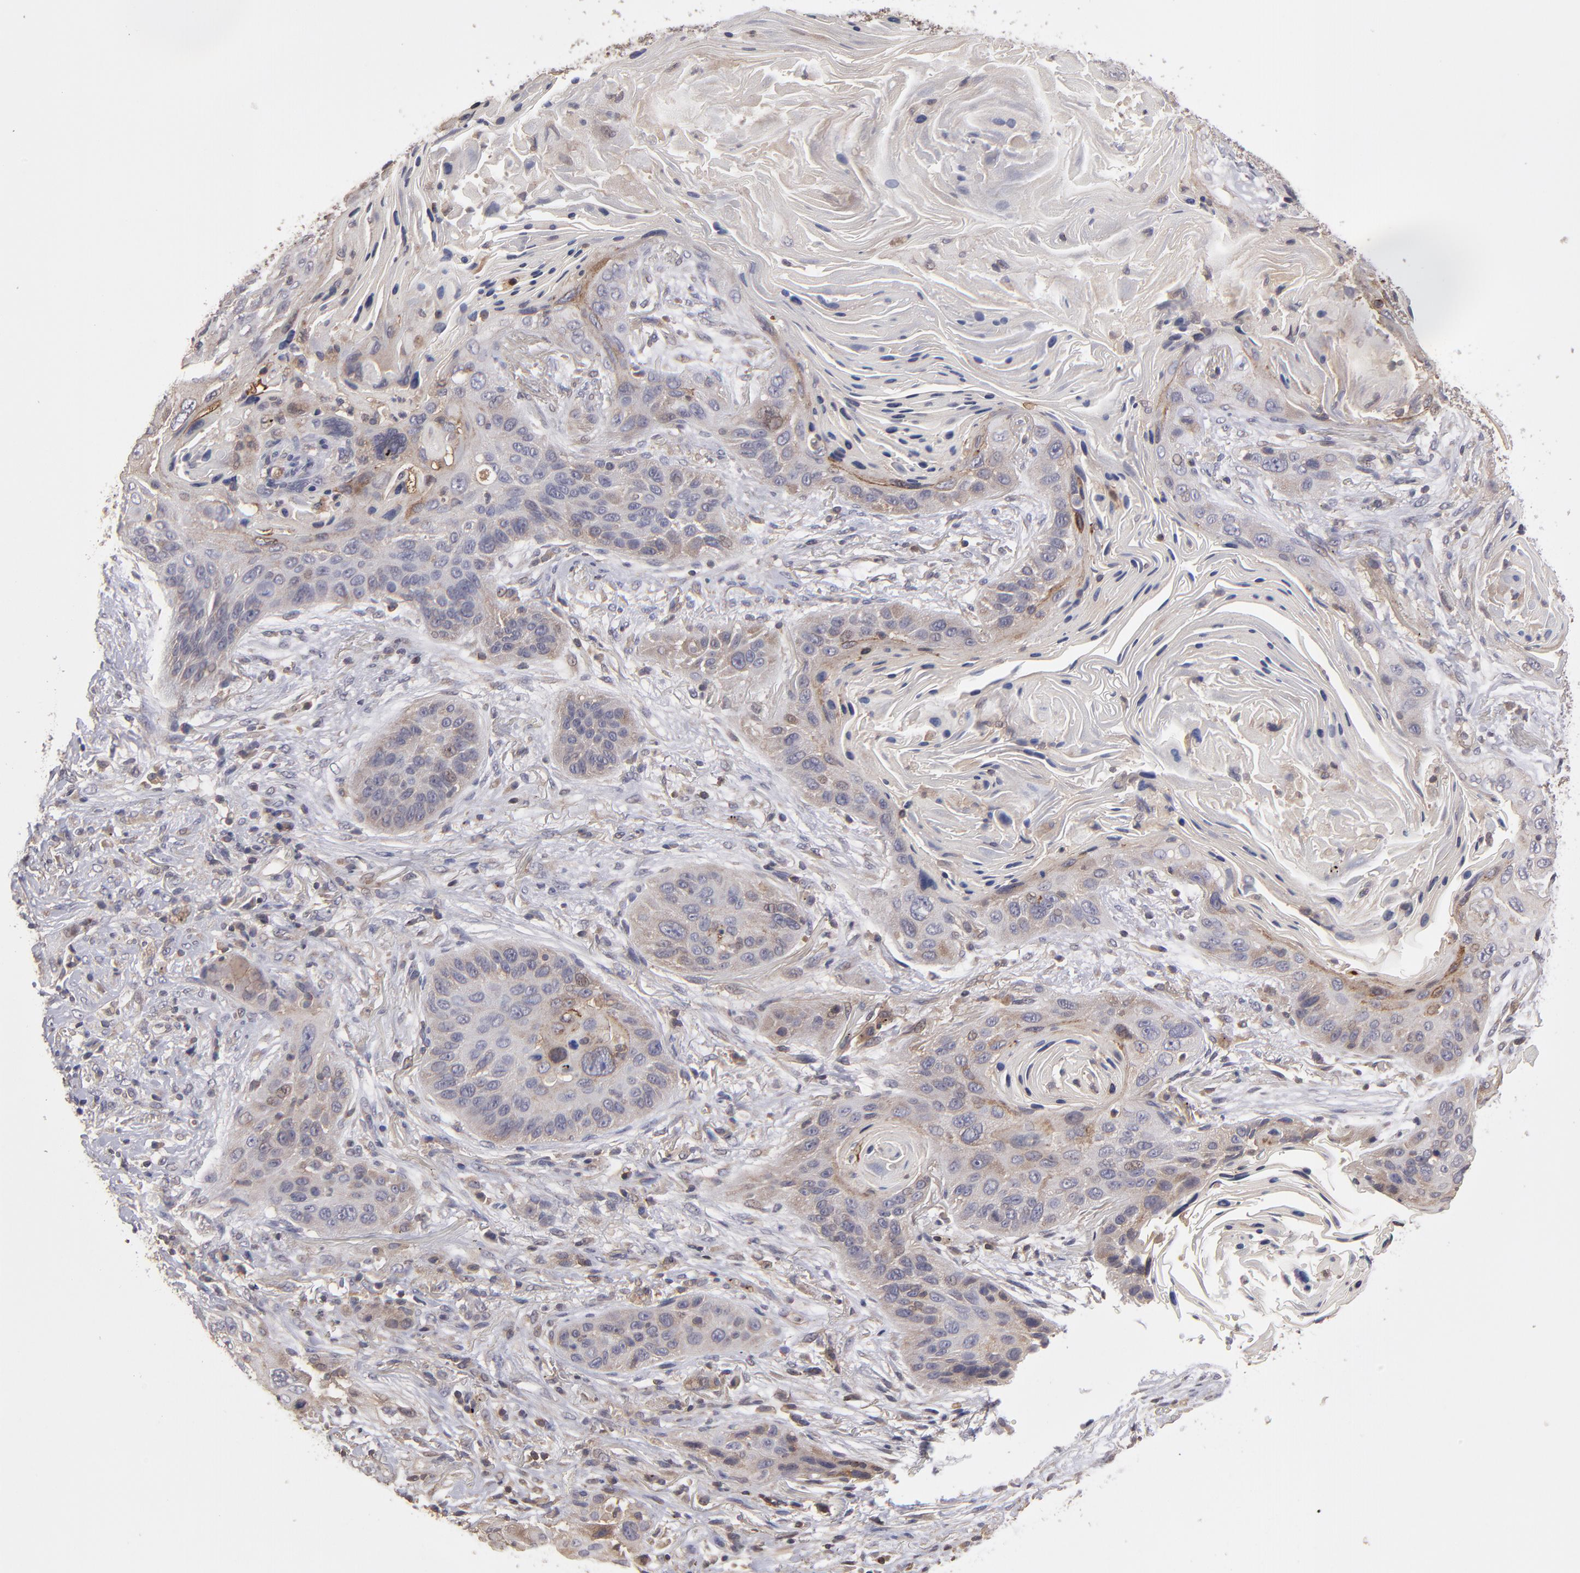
{"staining": {"intensity": "weak", "quantity": "25%-75%", "location": "cytoplasmic/membranous"}, "tissue": "lung cancer", "cell_type": "Tumor cells", "image_type": "cancer", "snomed": [{"axis": "morphology", "description": "Squamous cell carcinoma, NOS"}, {"axis": "topography", "description": "Lung"}], "caption": "Immunohistochemical staining of human lung cancer (squamous cell carcinoma) shows weak cytoplasmic/membranous protein expression in about 25%-75% of tumor cells.", "gene": "NF2", "patient": {"sex": "female", "age": 67}}